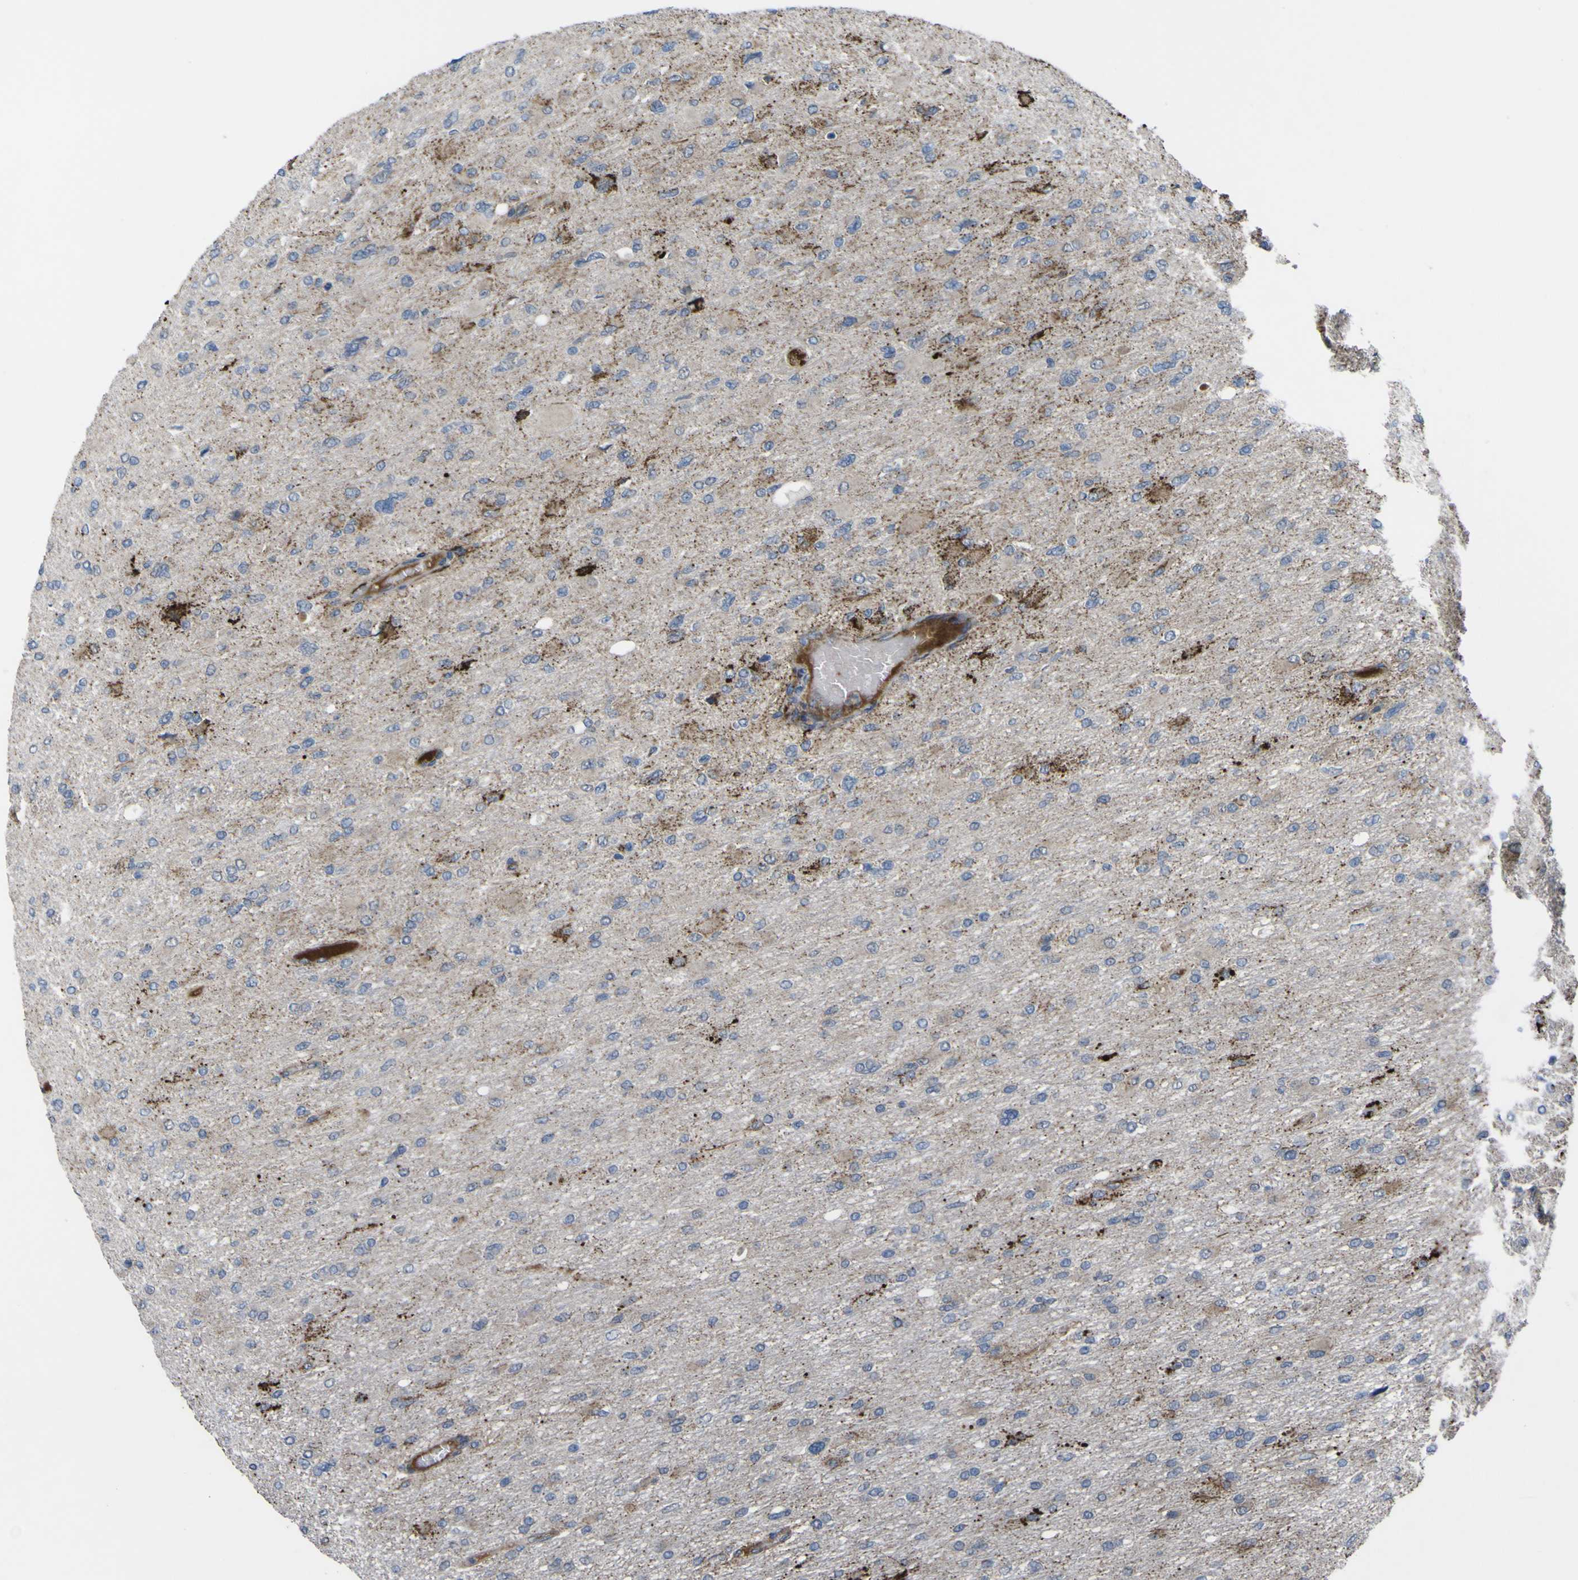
{"staining": {"intensity": "strong", "quantity": "<25%", "location": "cytoplasmic/membranous"}, "tissue": "glioma", "cell_type": "Tumor cells", "image_type": "cancer", "snomed": [{"axis": "morphology", "description": "Glioma, malignant, High grade"}, {"axis": "topography", "description": "Cerebral cortex"}], "caption": "A brown stain highlights strong cytoplasmic/membranous positivity of a protein in glioma tumor cells.", "gene": "GPLD1", "patient": {"sex": "female", "age": 36}}